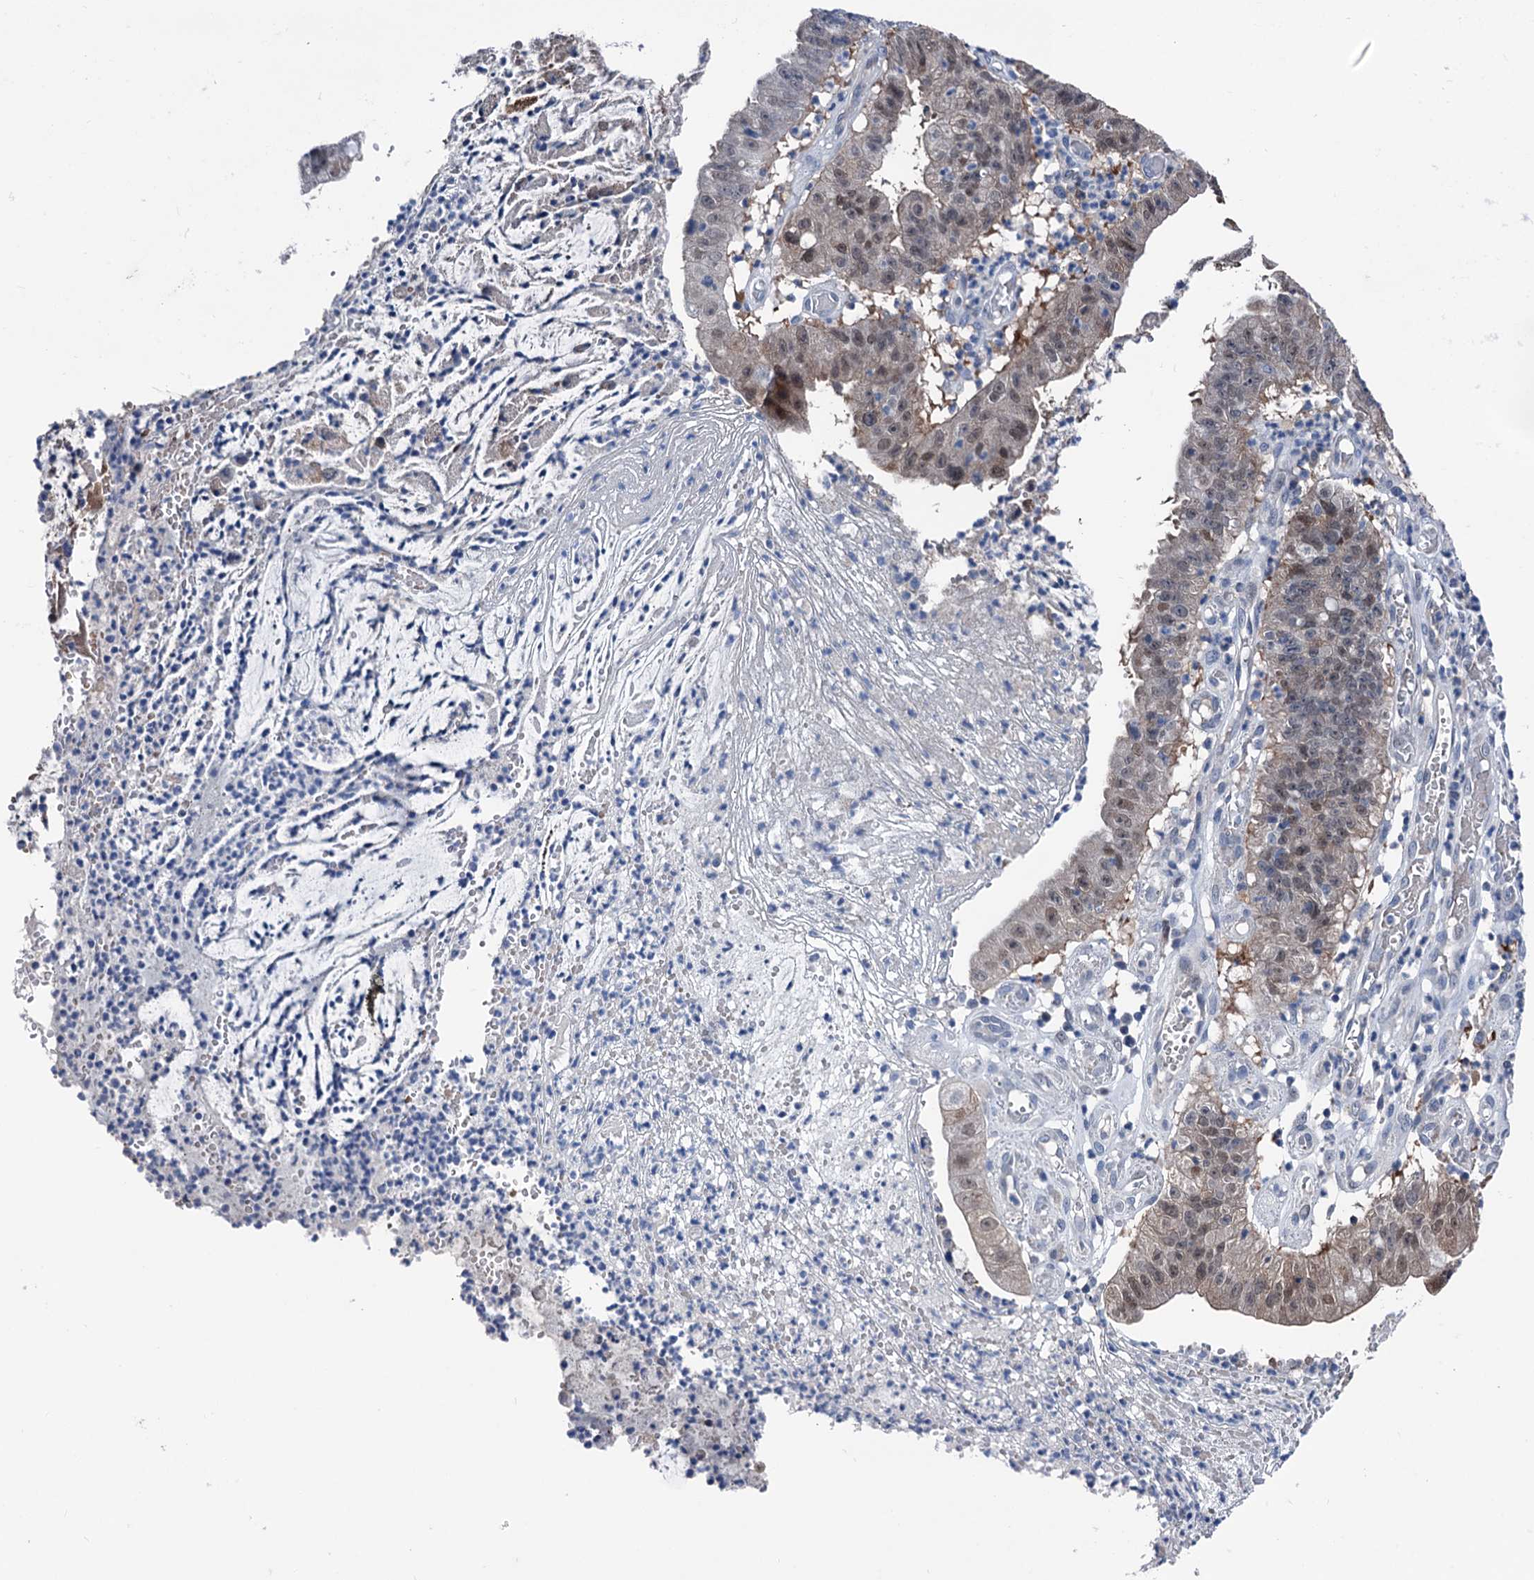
{"staining": {"intensity": "moderate", "quantity": "25%-75%", "location": "cytoplasmic/membranous,nuclear"}, "tissue": "stomach cancer", "cell_type": "Tumor cells", "image_type": "cancer", "snomed": [{"axis": "morphology", "description": "Adenocarcinoma, NOS"}, {"axis": "topography", "description": "Stomach"}], "caption": "An IHC image of tumor tissue is shown. Protein staining in brown highlights moderate cytoplasmic/membranous and nuclear positivity in stomach adenocarcinoma within tumor cells.", "gene": "GLO1", "patient": {"sex": "male", "age": 59}}